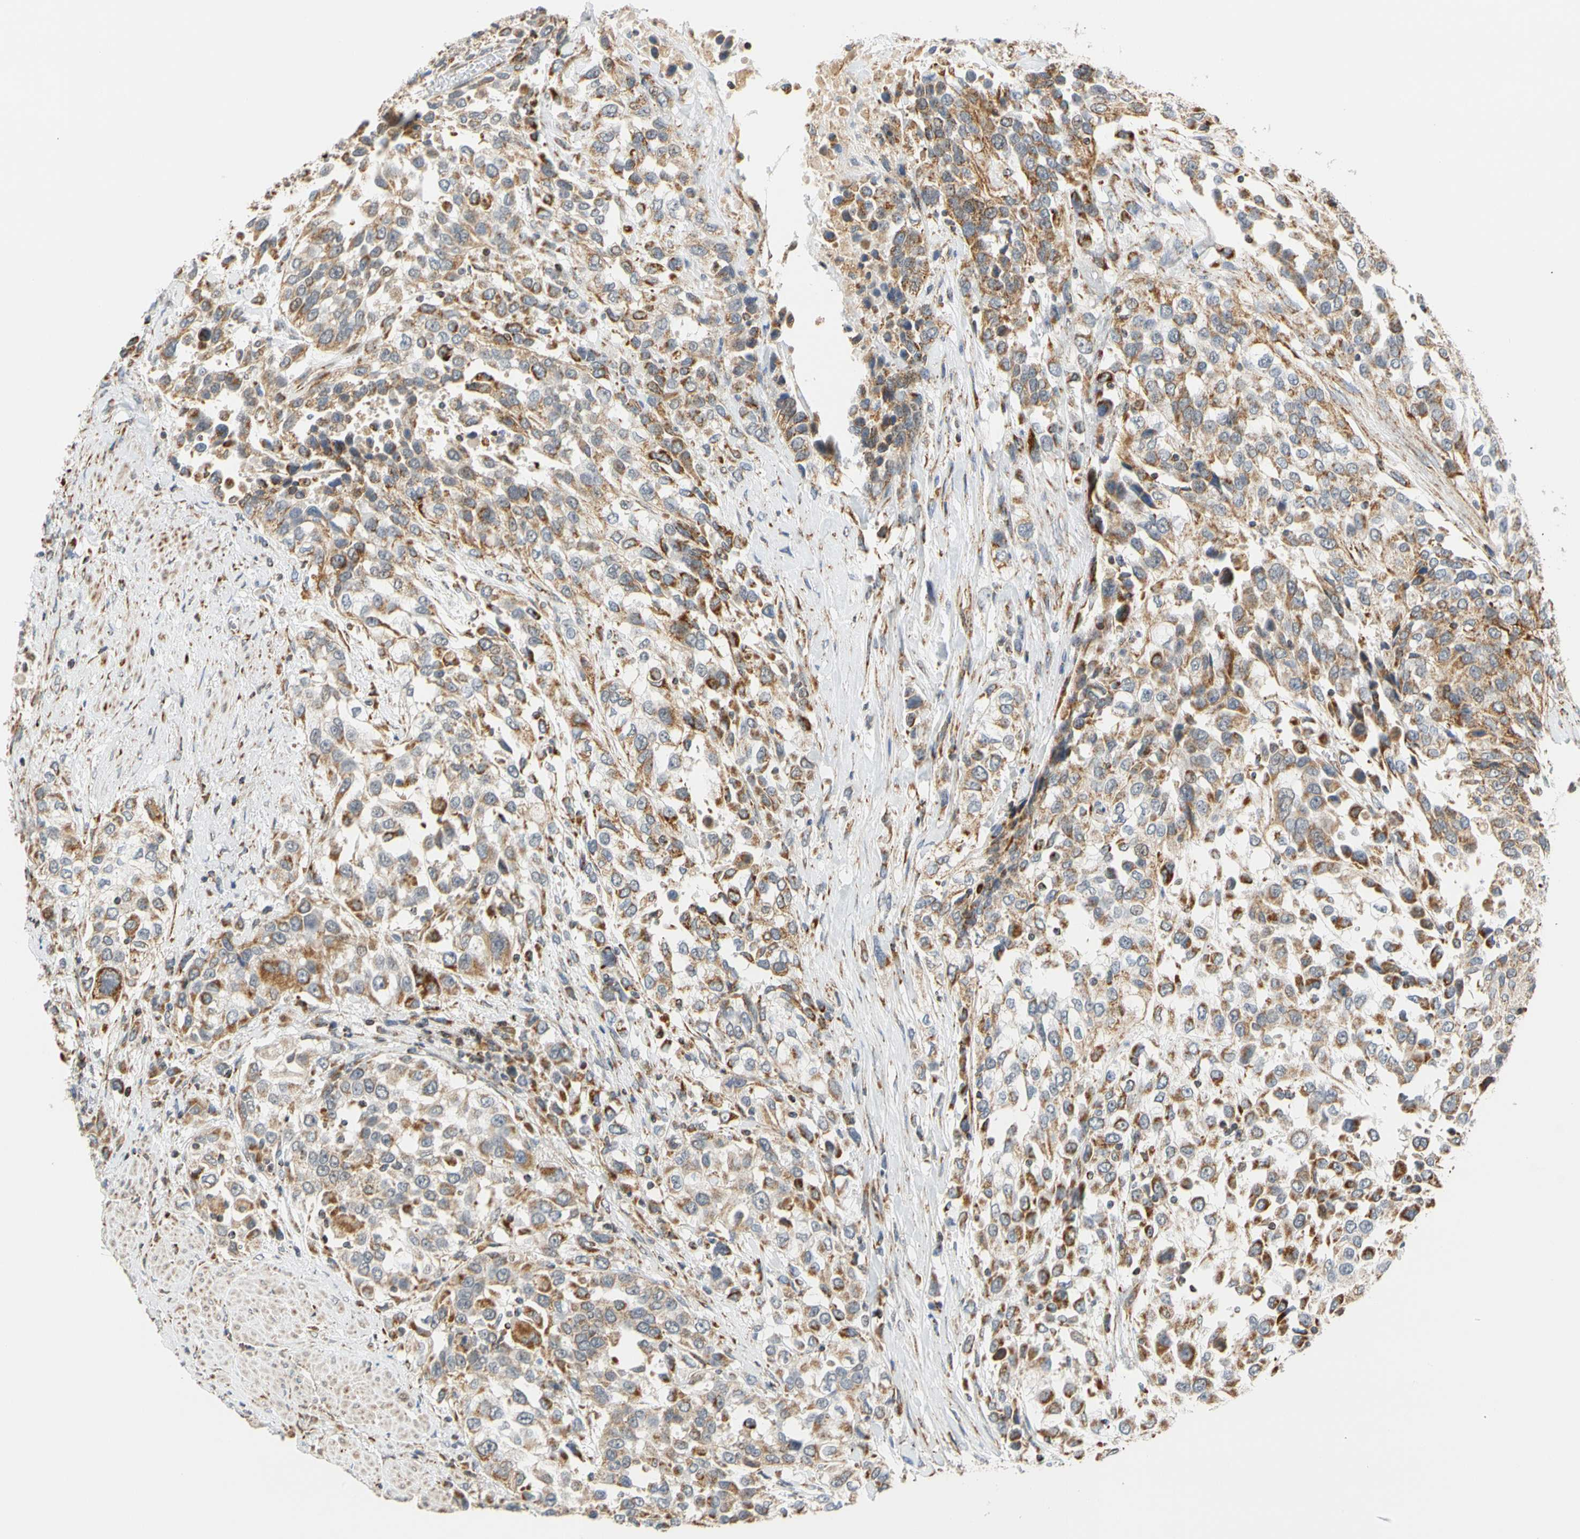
{"staining": {"intensity": "moderate", "quantity": "25%-75%", "location": "cytoplasmic/membranous"}, "tissue": "urothelial cancer", "cell_type": "Tumor cells", "image_type": "cancer", "snomed": [{"axis": "morphology", "description": "Urothelial carcinoma, High grade"}, {"axis": "topography", "description": "Urinary bladder"}], "caption": "Immunohistochemistry (IHC) of urothelial carcinoma (high-grade) exhibits medium levels of moderate cytoplasmic/membranous expression in about 25%-75% of tumor cells.", "gene": "SFXN3", "patient": {"sex": "female", "age": 80}}